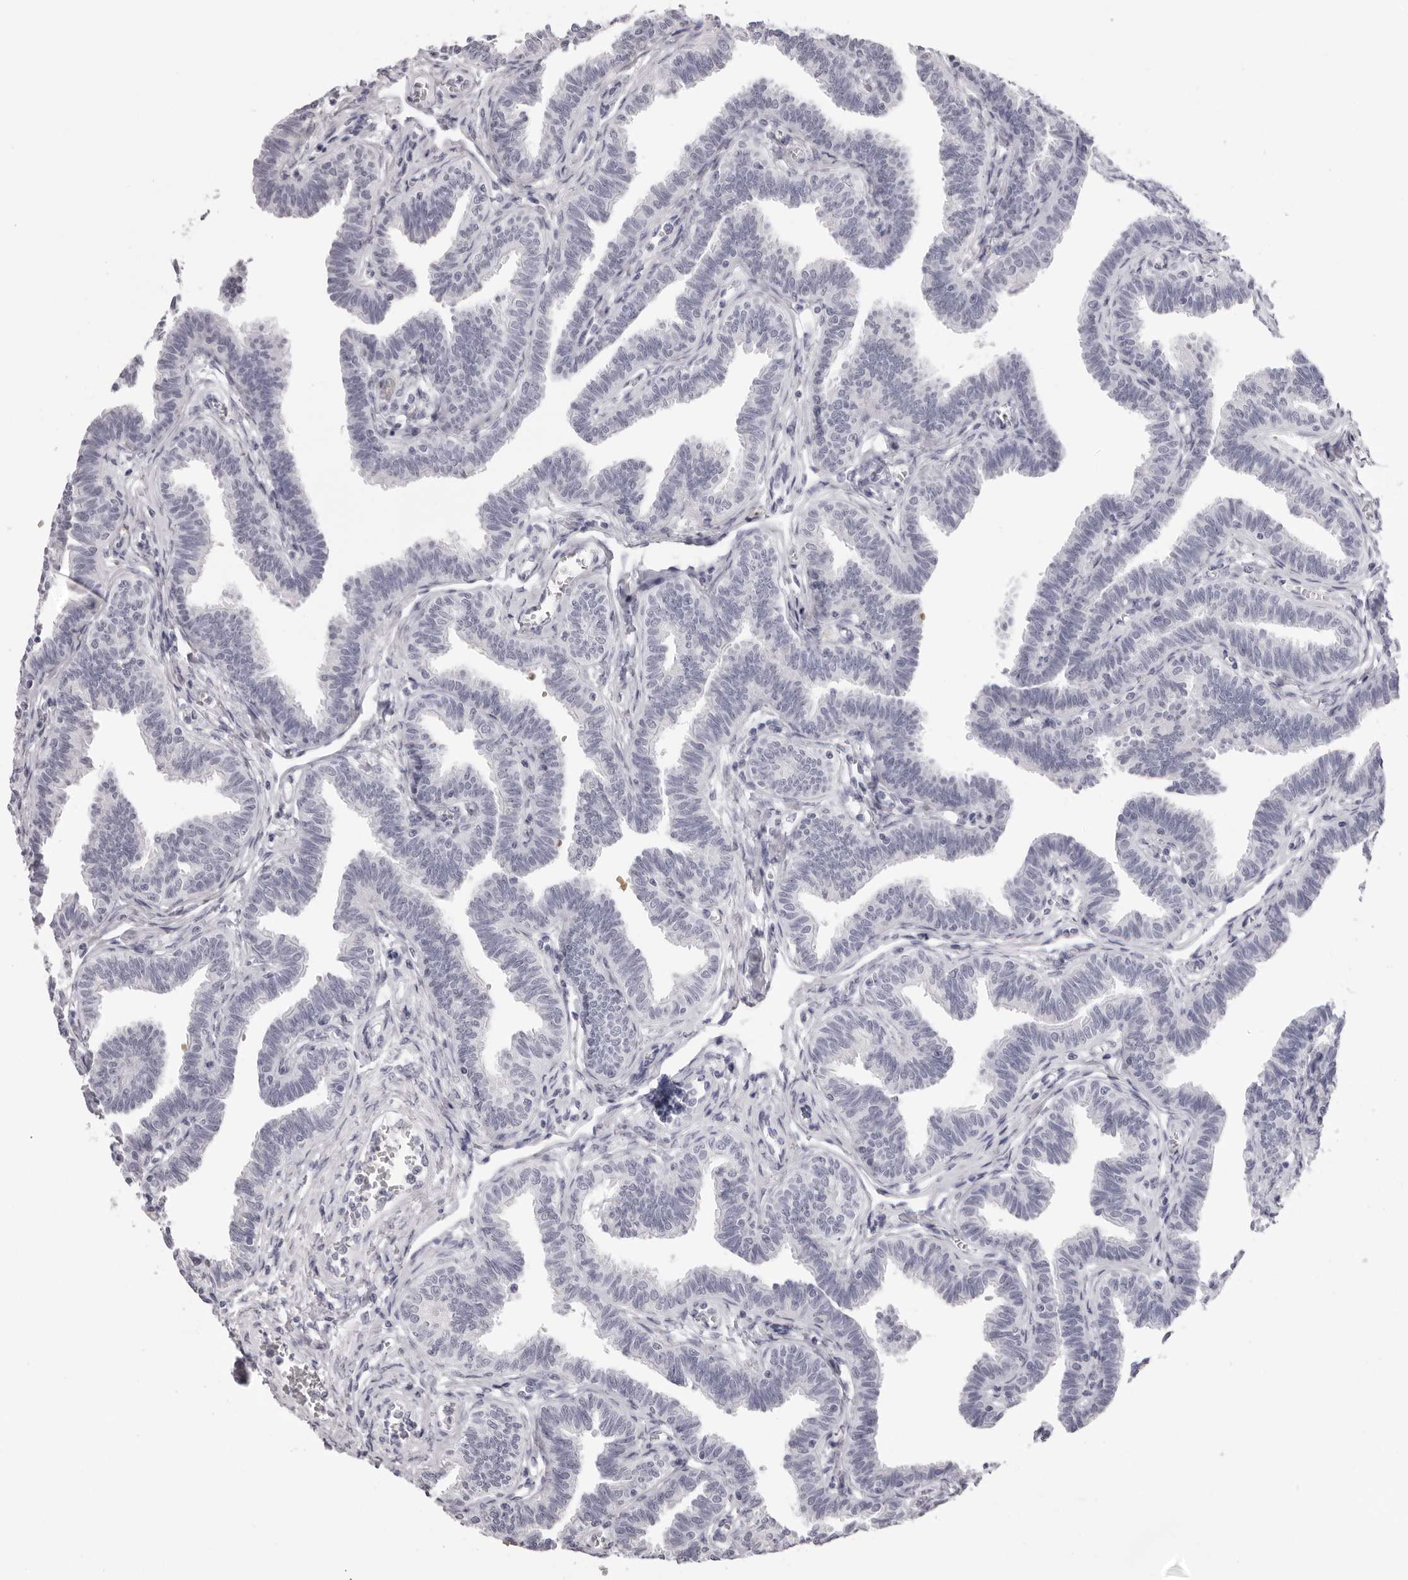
{"staining": {"intensity": "negative", "quantity": "none", "location": "none"}, "tissue": "fallopian tube", "cell_type": "Glandular cells", "image_type": "normal", "snomed": [{"axis": "morphology", "description": "Normal tissue, NOS"}, {"axis": "topography", "description": "Fallopian tube"}, {"axis": "topography", "description": "Ovary"}], "caption": "DAB immunohistochemical staining of benign human fallopian tube demonstrates no significant staining in glandular cells.", "gene": "SPTA1", "patient": {"sex": "female", "age": 23}}